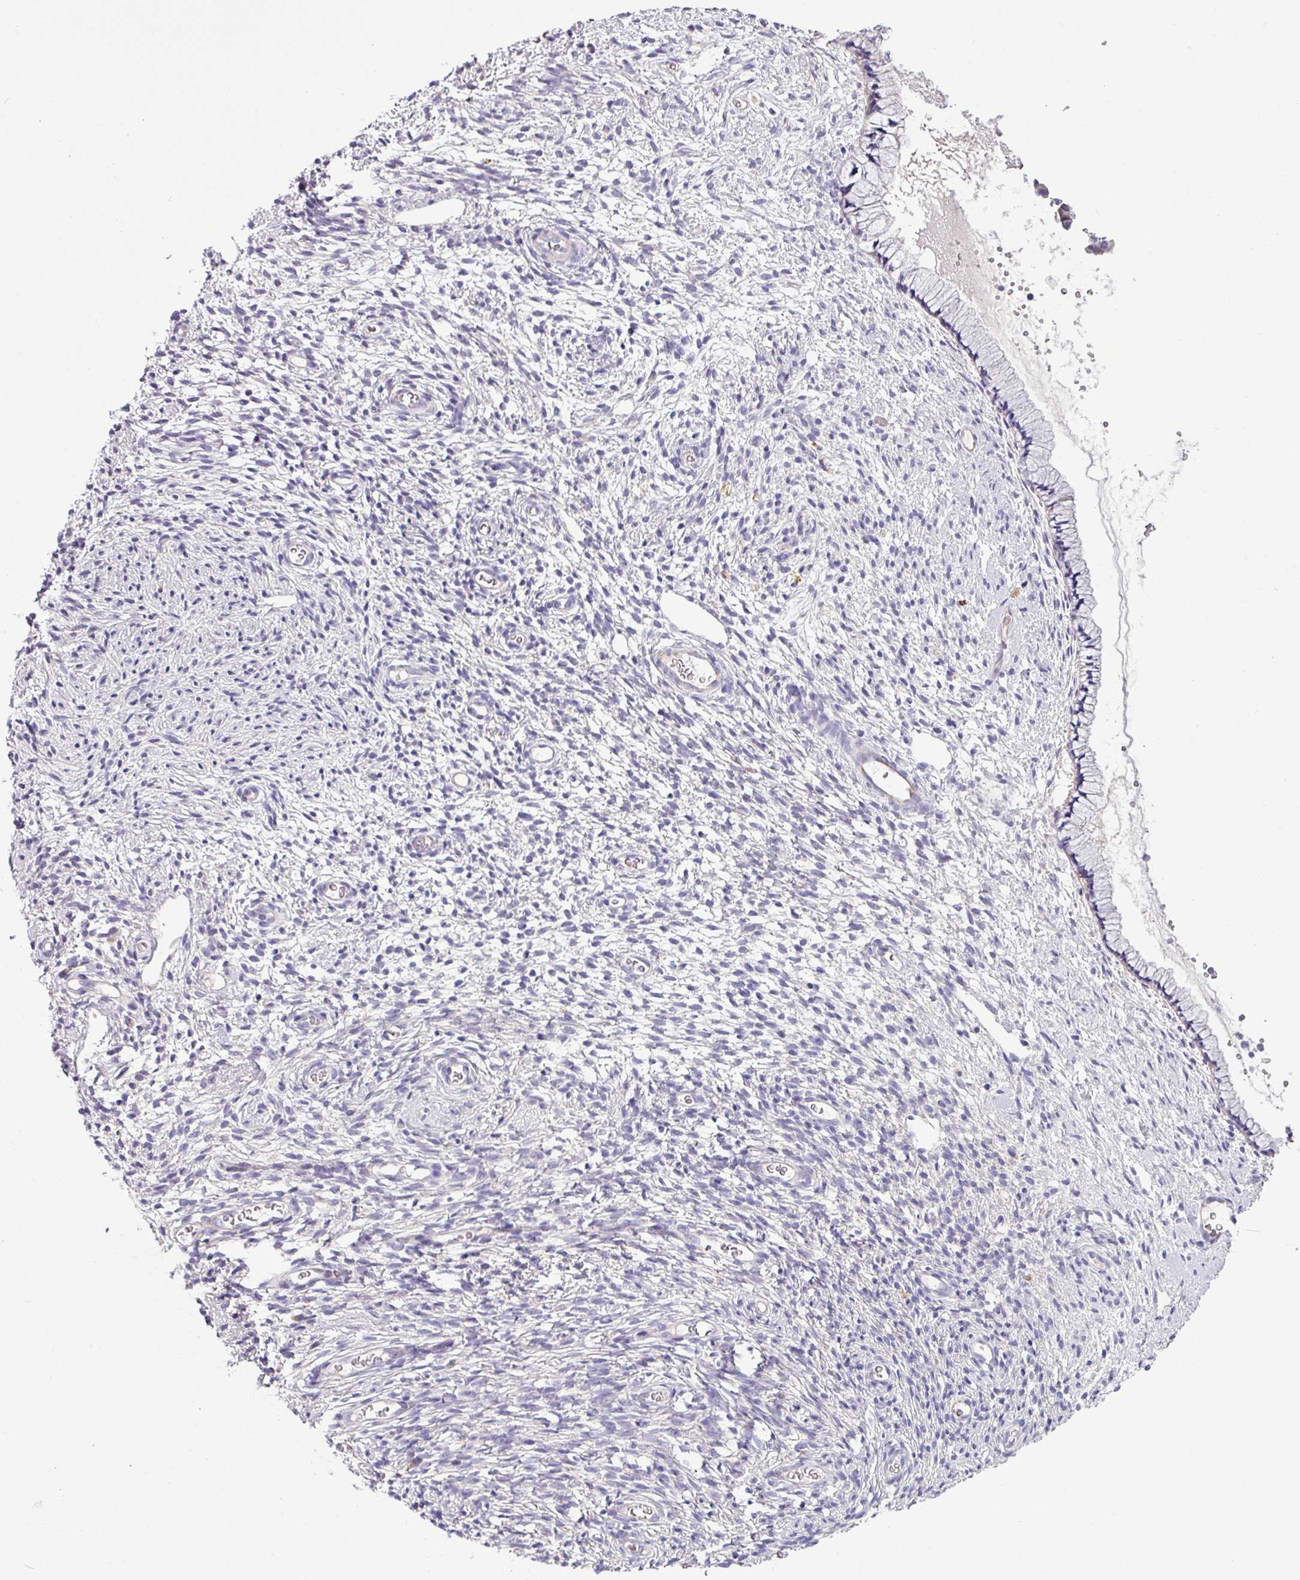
{"staining": {"intensity": "negative", "quantity": "none", "location": "none"}, "tissue": "cervix", "cell_type": "Glandular cells", "image_type": "normal", "snomed": [{"axis": "morphology", "description": "Normal tissue, NOS"}, {"axis": "topography", "description": "Cervix"}], "caption": "Image shows no significant protein staining in glandular cells of benign cervix.", "gene": "AGAP4", "patient": {"sex": "female", "age": 76}}